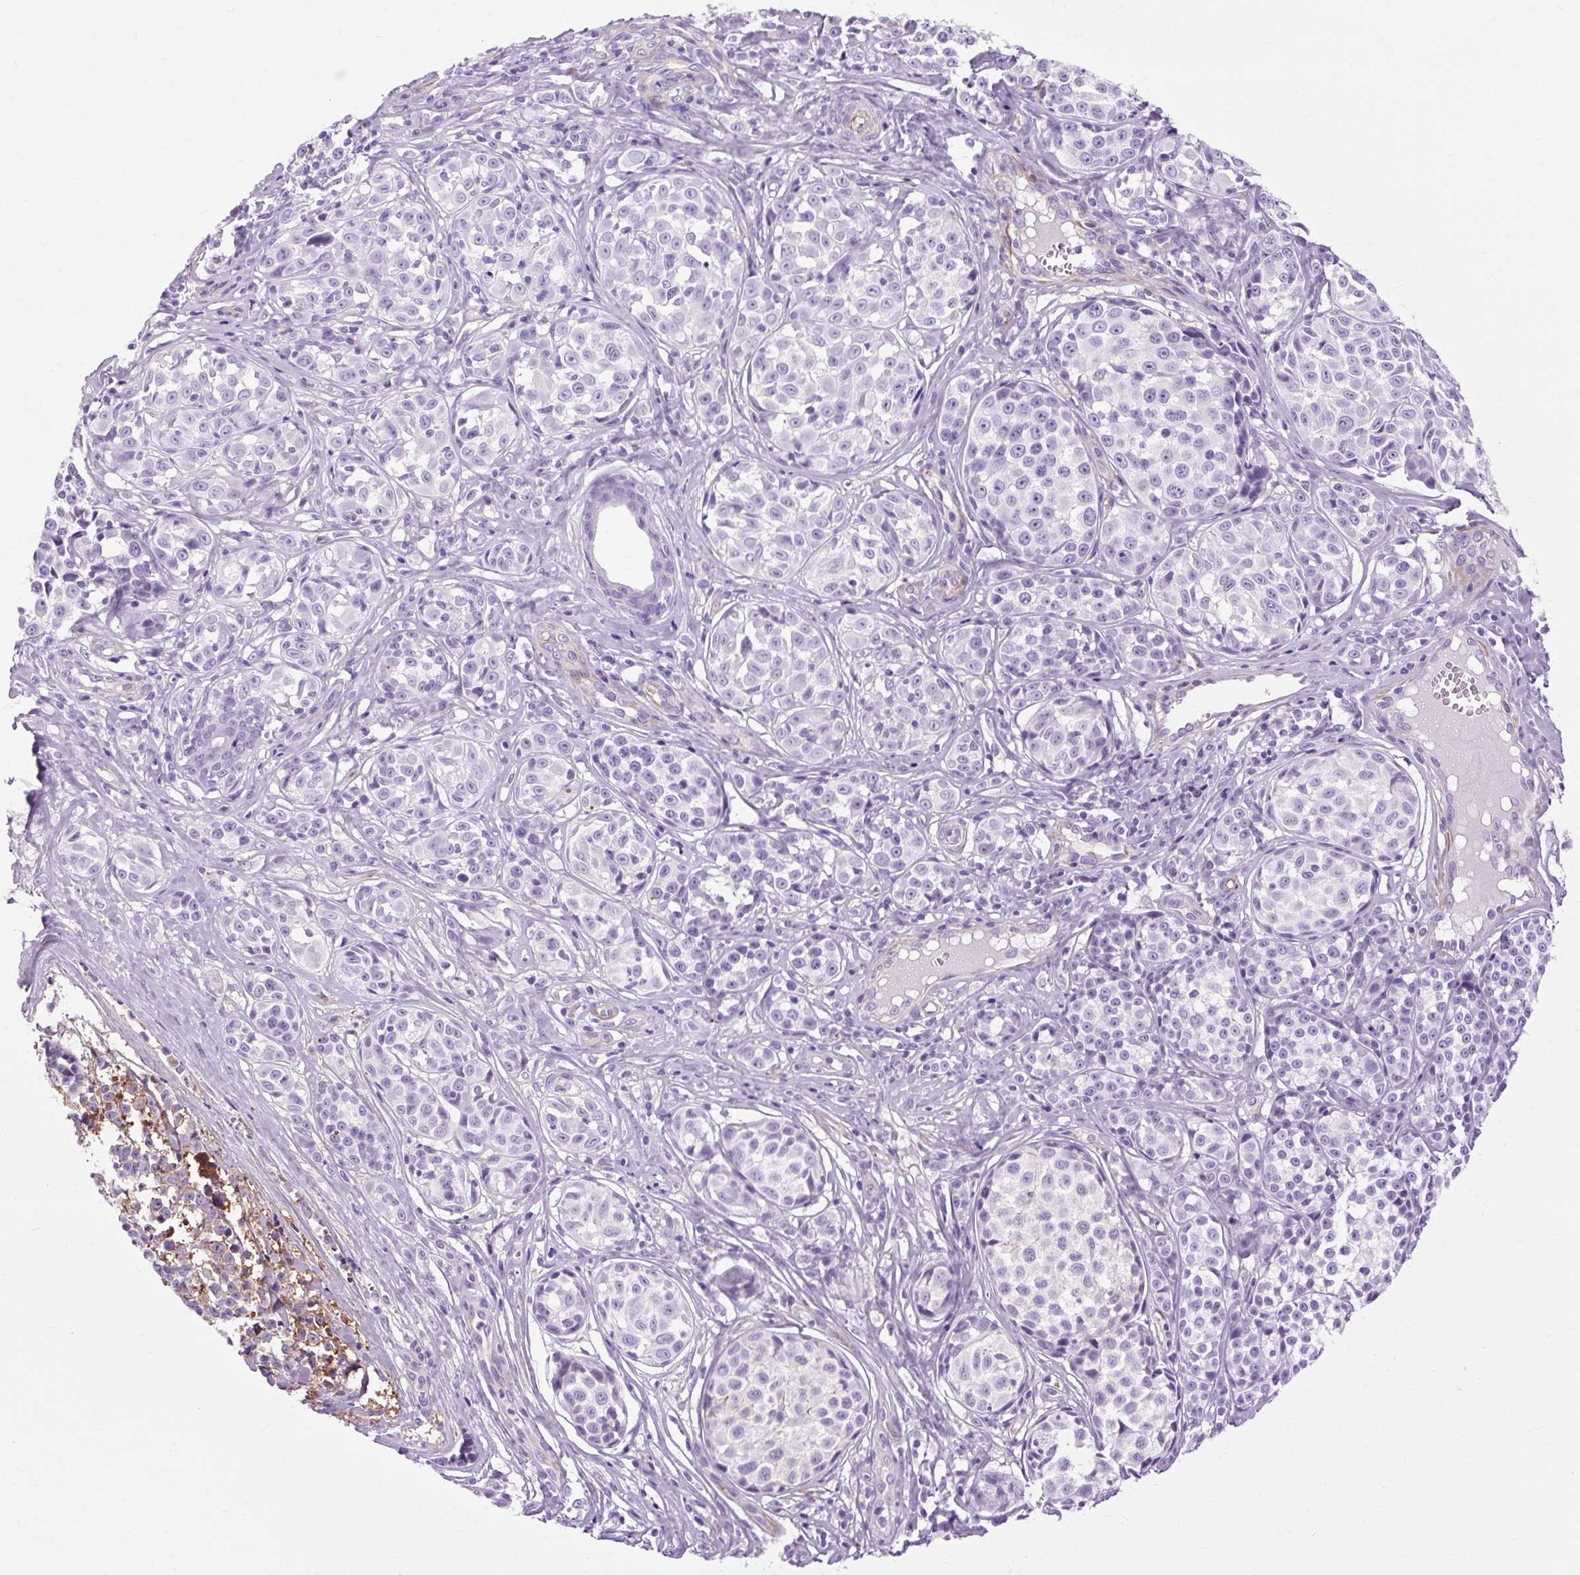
{"staining": {"intensity": "negative", "quantity": "none", "location": "none"}, "tissue": "melanoma", "cell_type": "Tumor cells", "image_type": "cancer", "snomed": [{"axis": "morphology", "description": "Malignant melanoma, NOS"}, {"axis": "topography", "description": "Skin"}], "caption": "Immunohistochemistry (IHC) micrograph of neoplastic tissue: human melanoma stained with DAB exhibits no significant protein expression in tumor cells.", "gene": "OOEP", "patient": {"sex": "female", "age": 35}}